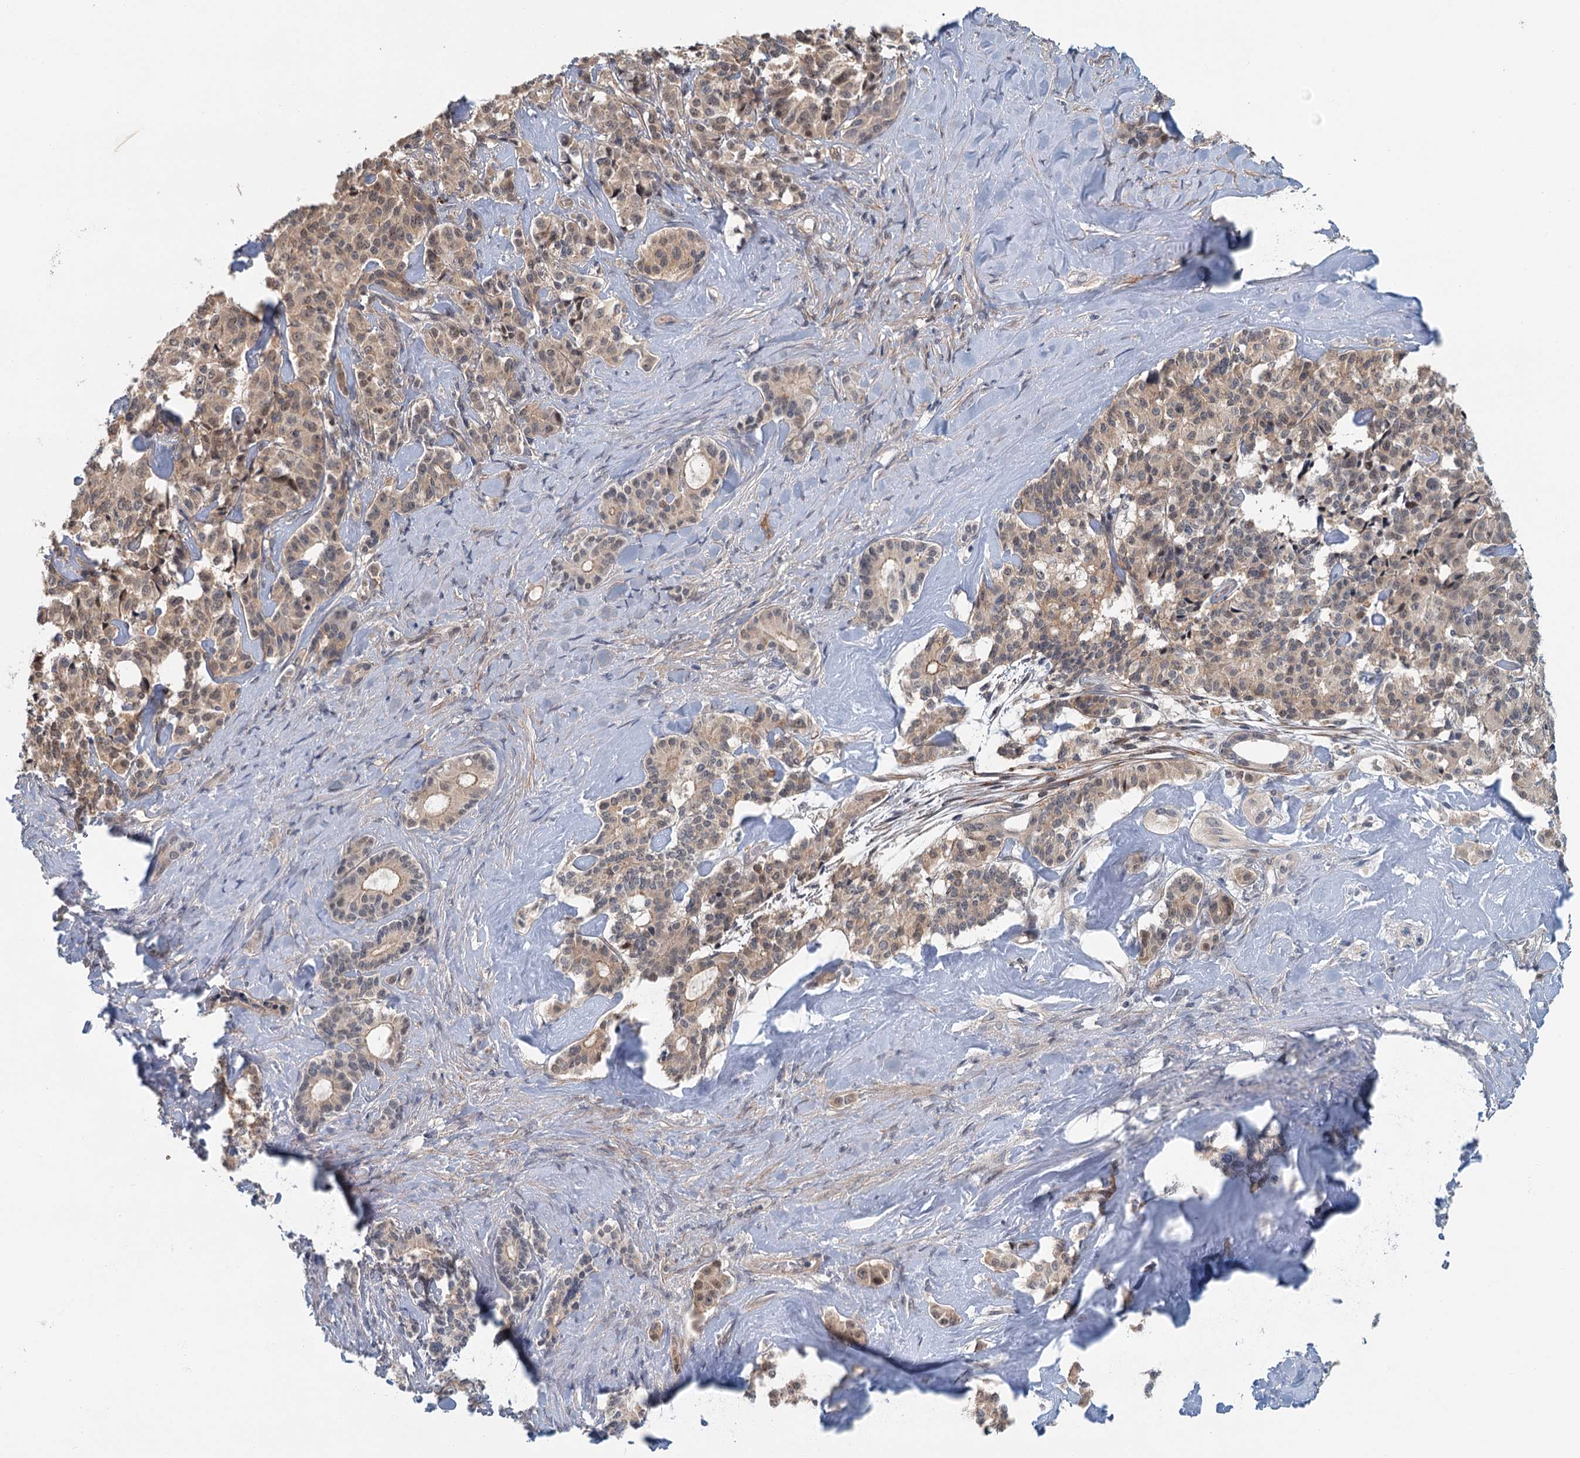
{"staining": {"intensity": "weak", "quantity": "25%-75%", "location": "cytoplasmic/membranous,nuclear"}, "tissue": "pancreatic cancer", "cell_type": "Tumor cells", "image_type": "cancer", "snomed": [{"axis": "morphology", "description": "Adenocarcinoma, NOS"}, {"axis": "topography", "description": "Pancreas"}], "caption": "Tumor cells show low levels of weak cytoplasmic/membranous and nuclear positivity in about 25%-75% of cells in pancreatic adenocarcinoma.", "gene": "TAS2R42", "patient": {"sex": "female", "age": 74}}